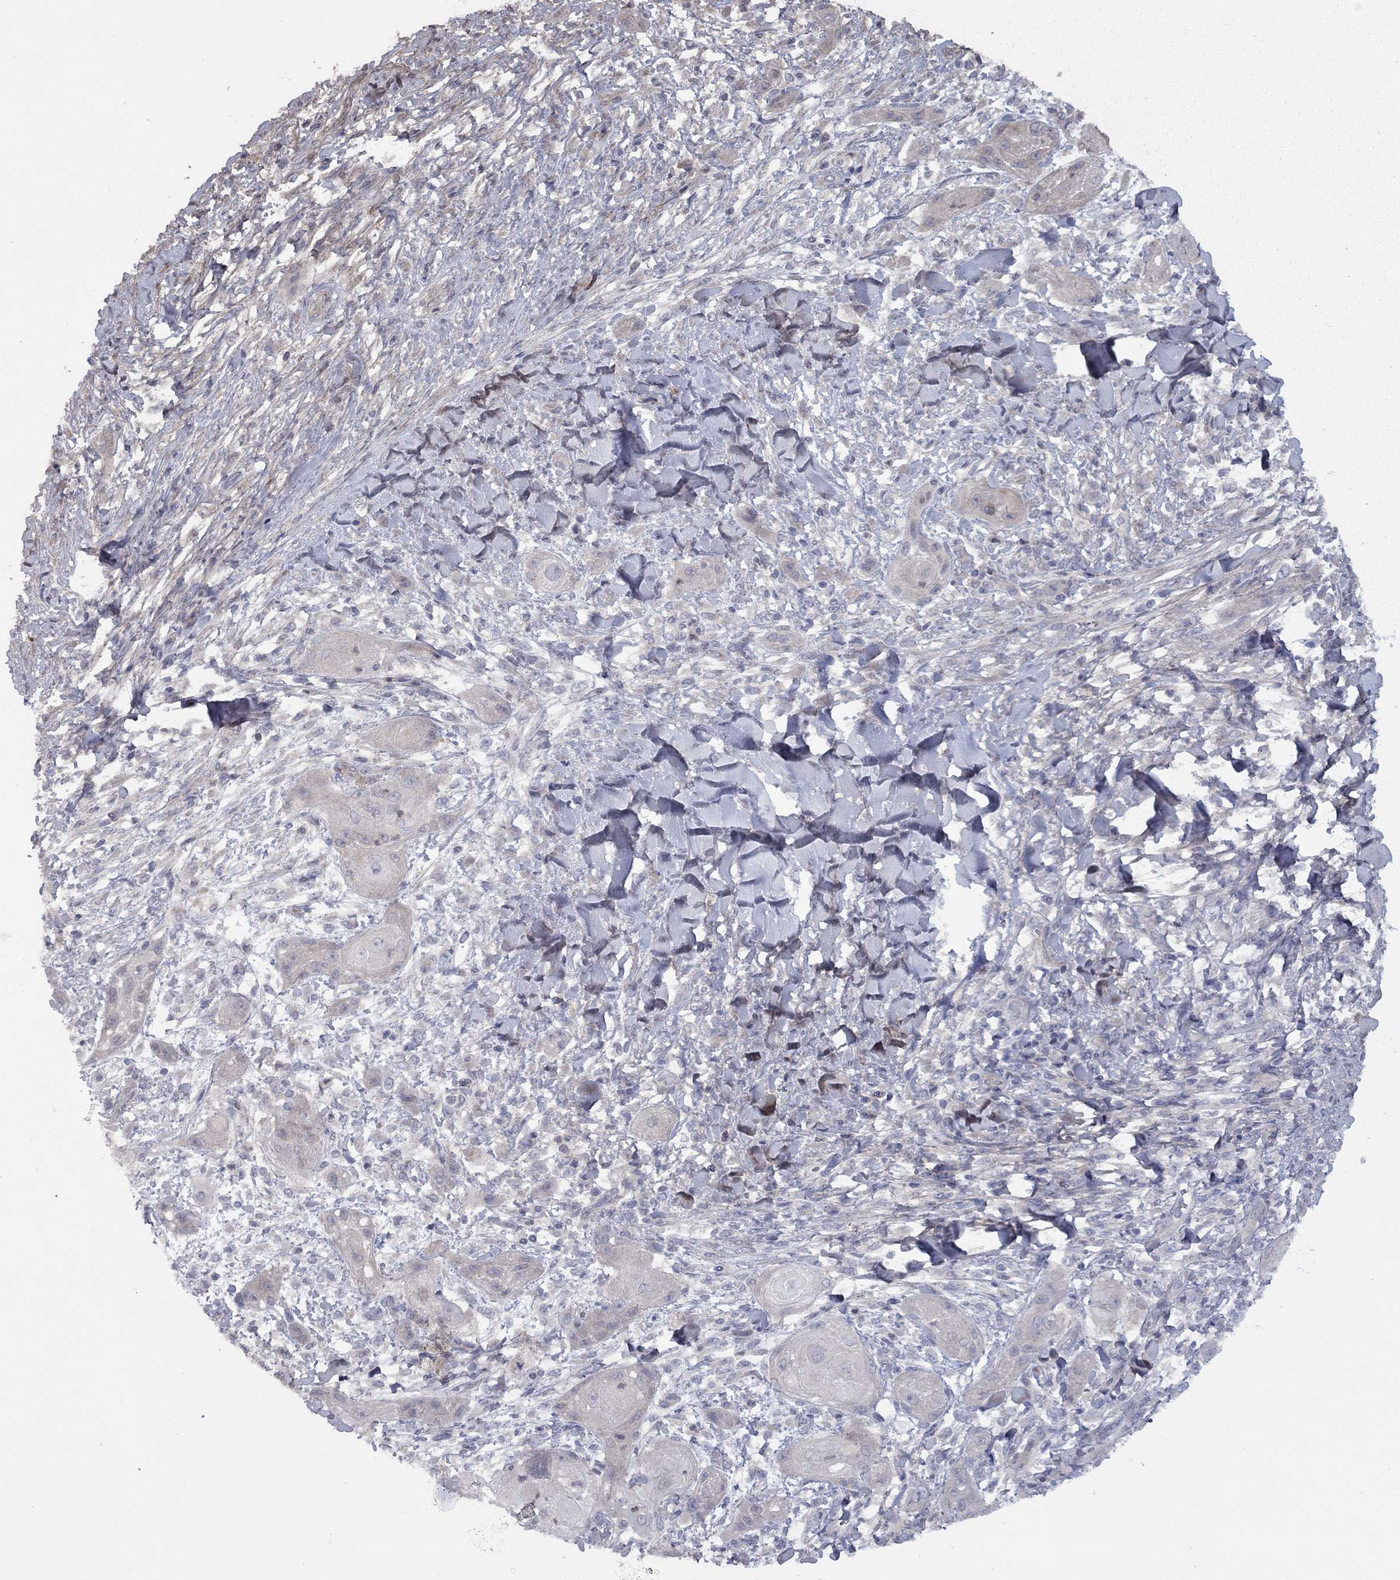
{"staining": {"intensity": "negative", "quantity": "none", "location": "none"}, "tissue": "skin cancer", "cell_type": "Tumor cells", "image_type": "cancer", "snomed": [{"axis": "morphology", "description": "Squamous cell carcinoma, NOS"}, {"axis": "topography", "description": "Skin"}], "caption": "Protein analysis of skin cancer (squamous cell carcinoma) demonstrates no significant positivity in tumor cells. Nuclei are stained in blue.", "gene": "DUSP7", "patient": {"sex": "male", "age": 62}}